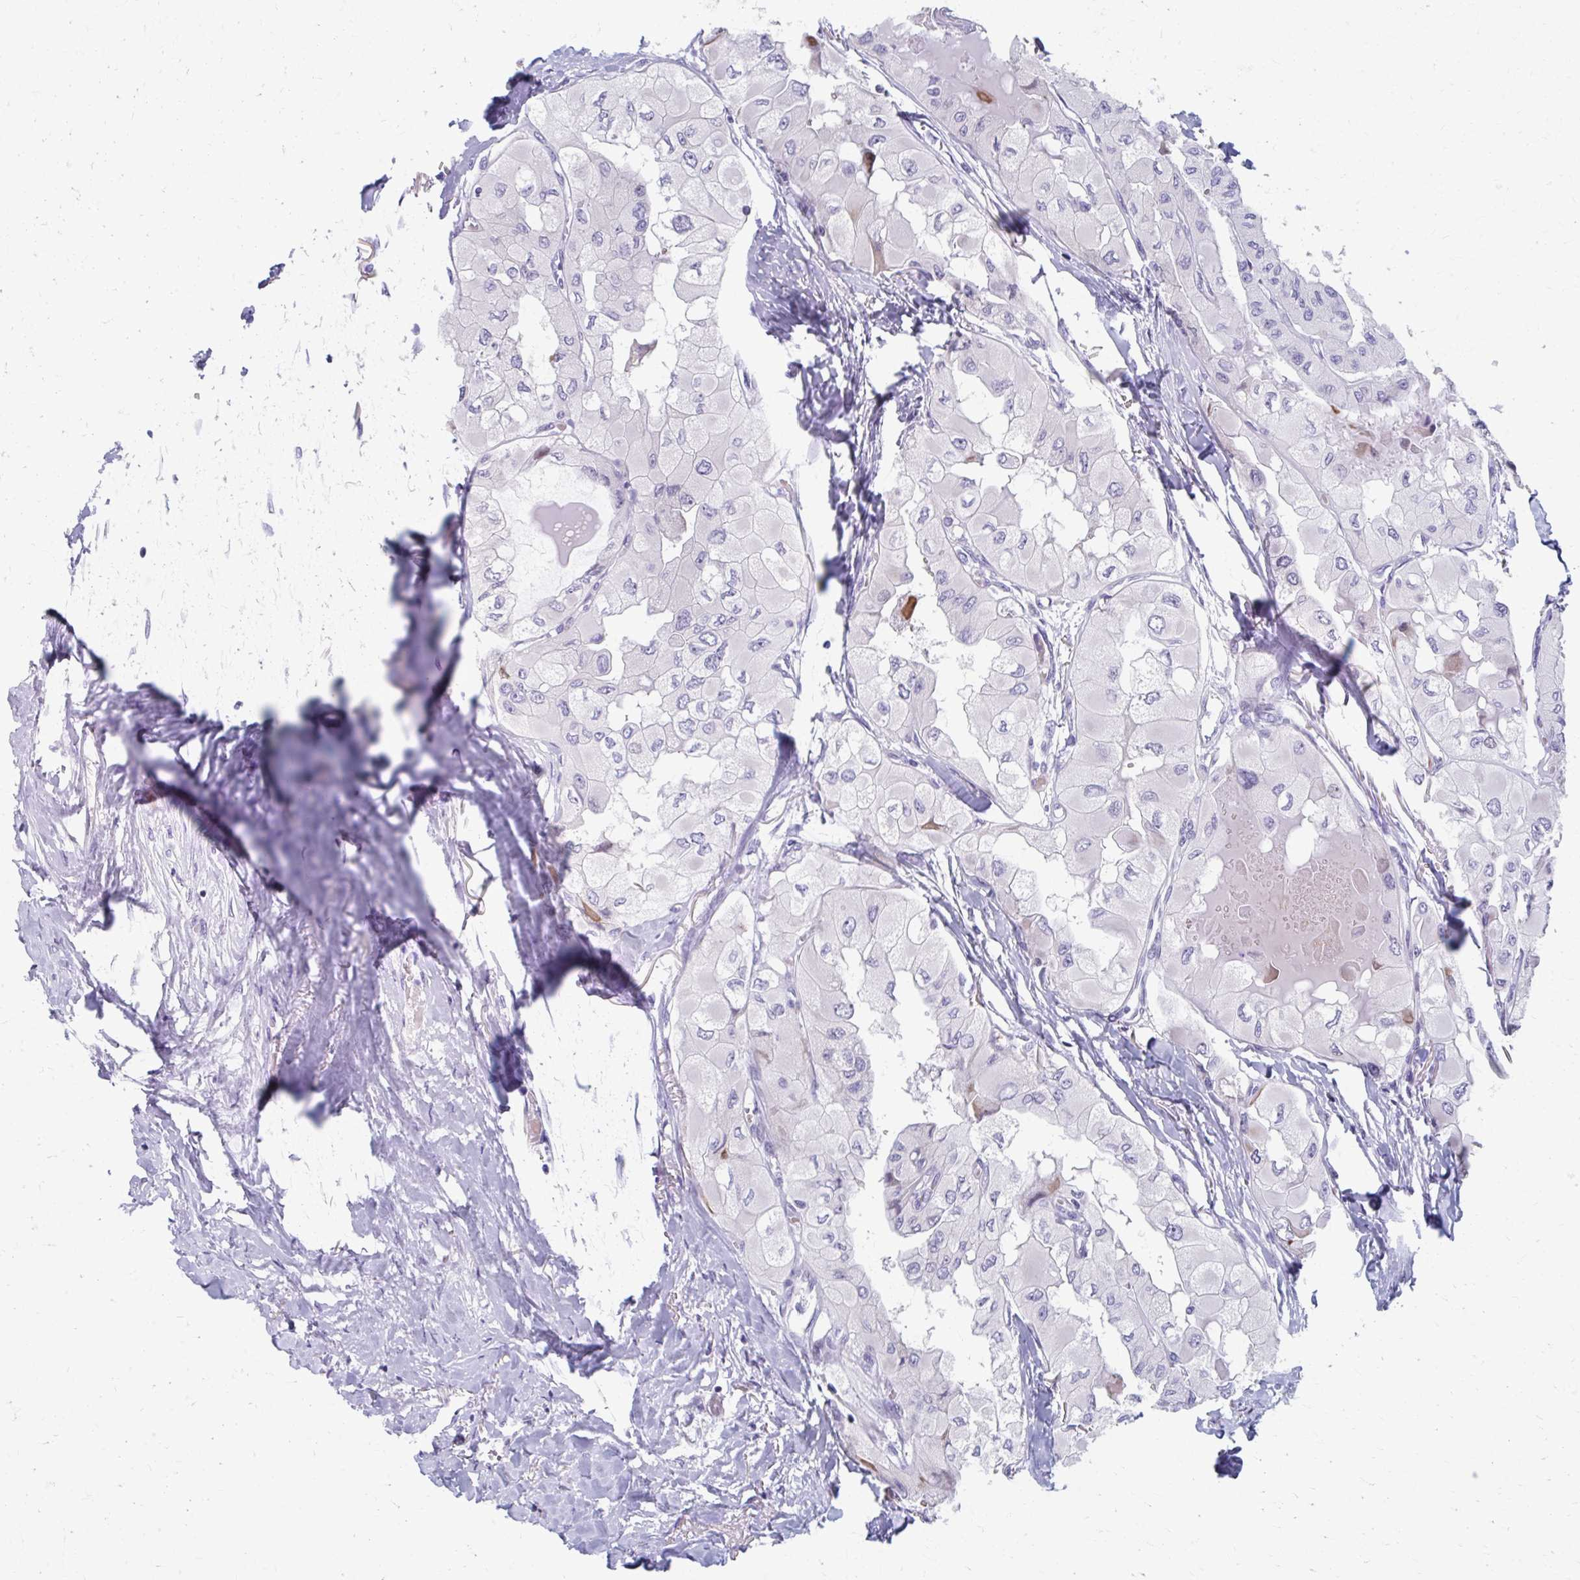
{"staining": {"intensity": "negative", "quantity": "none", "location": "none"}, "tissue": "thyroid cancer", "cell_type": "Tumor cells", "image_type": "cancer", "snomed": [{"axis": "morphology", "description": "Normal tissue, NOS"}, {"axis": "morphology", "description": "Papillary adenocarcinoma, NOS"}, {"axis": "topography", "description": "Thyroid gland"}], "caption": "Photomicrograph shows no protein positivity in tumor cells of thyroid papillary adenocarcinoma tissue.", "gene": "ABHD16B", "patient": {"sex": "female", "age": 59}}